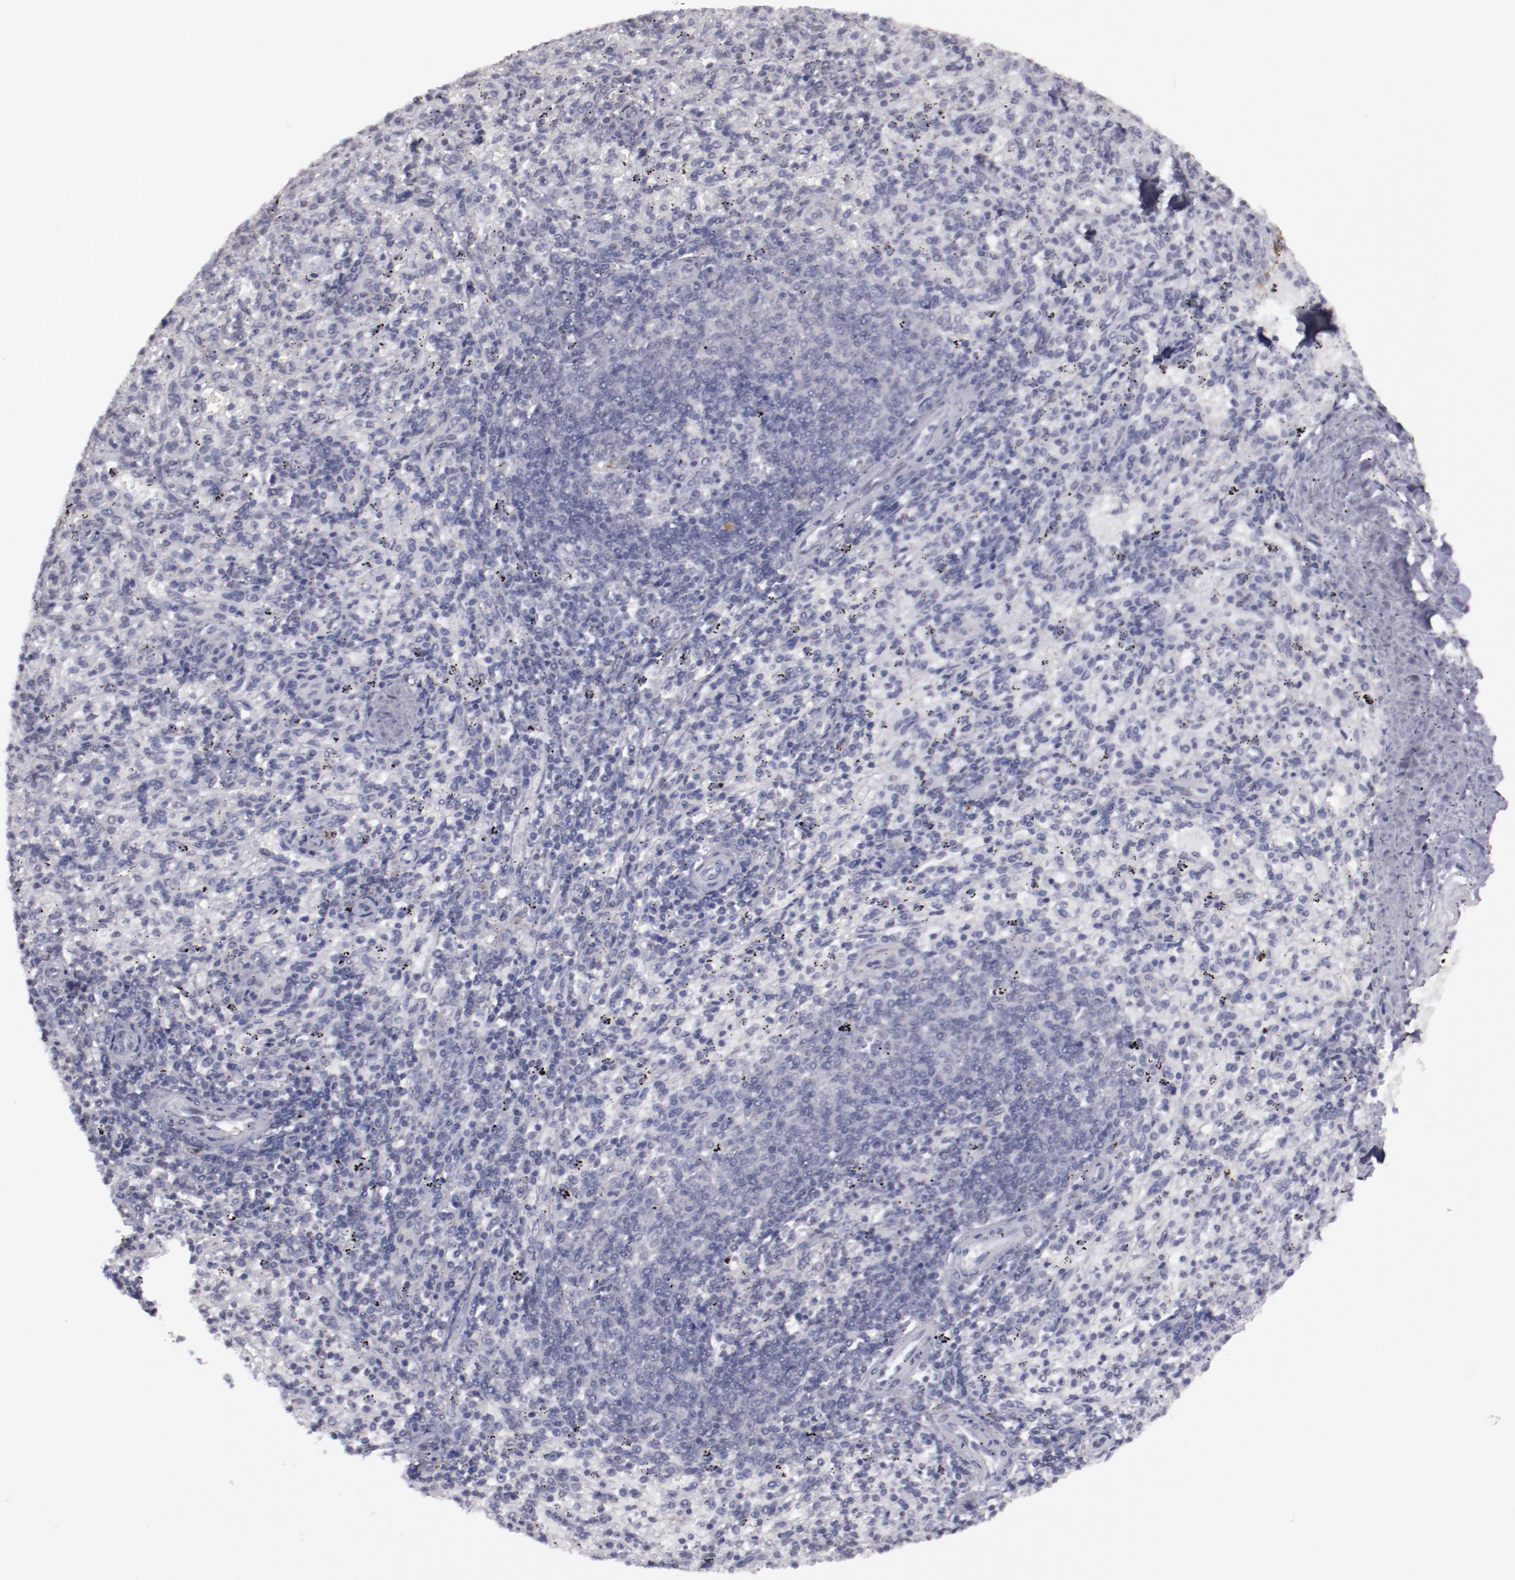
{"staining": {"intensity": "negative", "quantity": "none", "location": "none"}, "tissue": "spleen", "cell_type": "Cells in red pulp", "image_type": "normal", "snomed": [{"axis": "morphology", "description": "Normal tissue, NOS"}, {"axis": "topography", "description": "Spleen"}], "caption": "Photomicrograph shows no protein expression in cells in red pulp of benign spleen.", "gene": "NRXN3", "patient": {"sex": "female", "age": 10}}